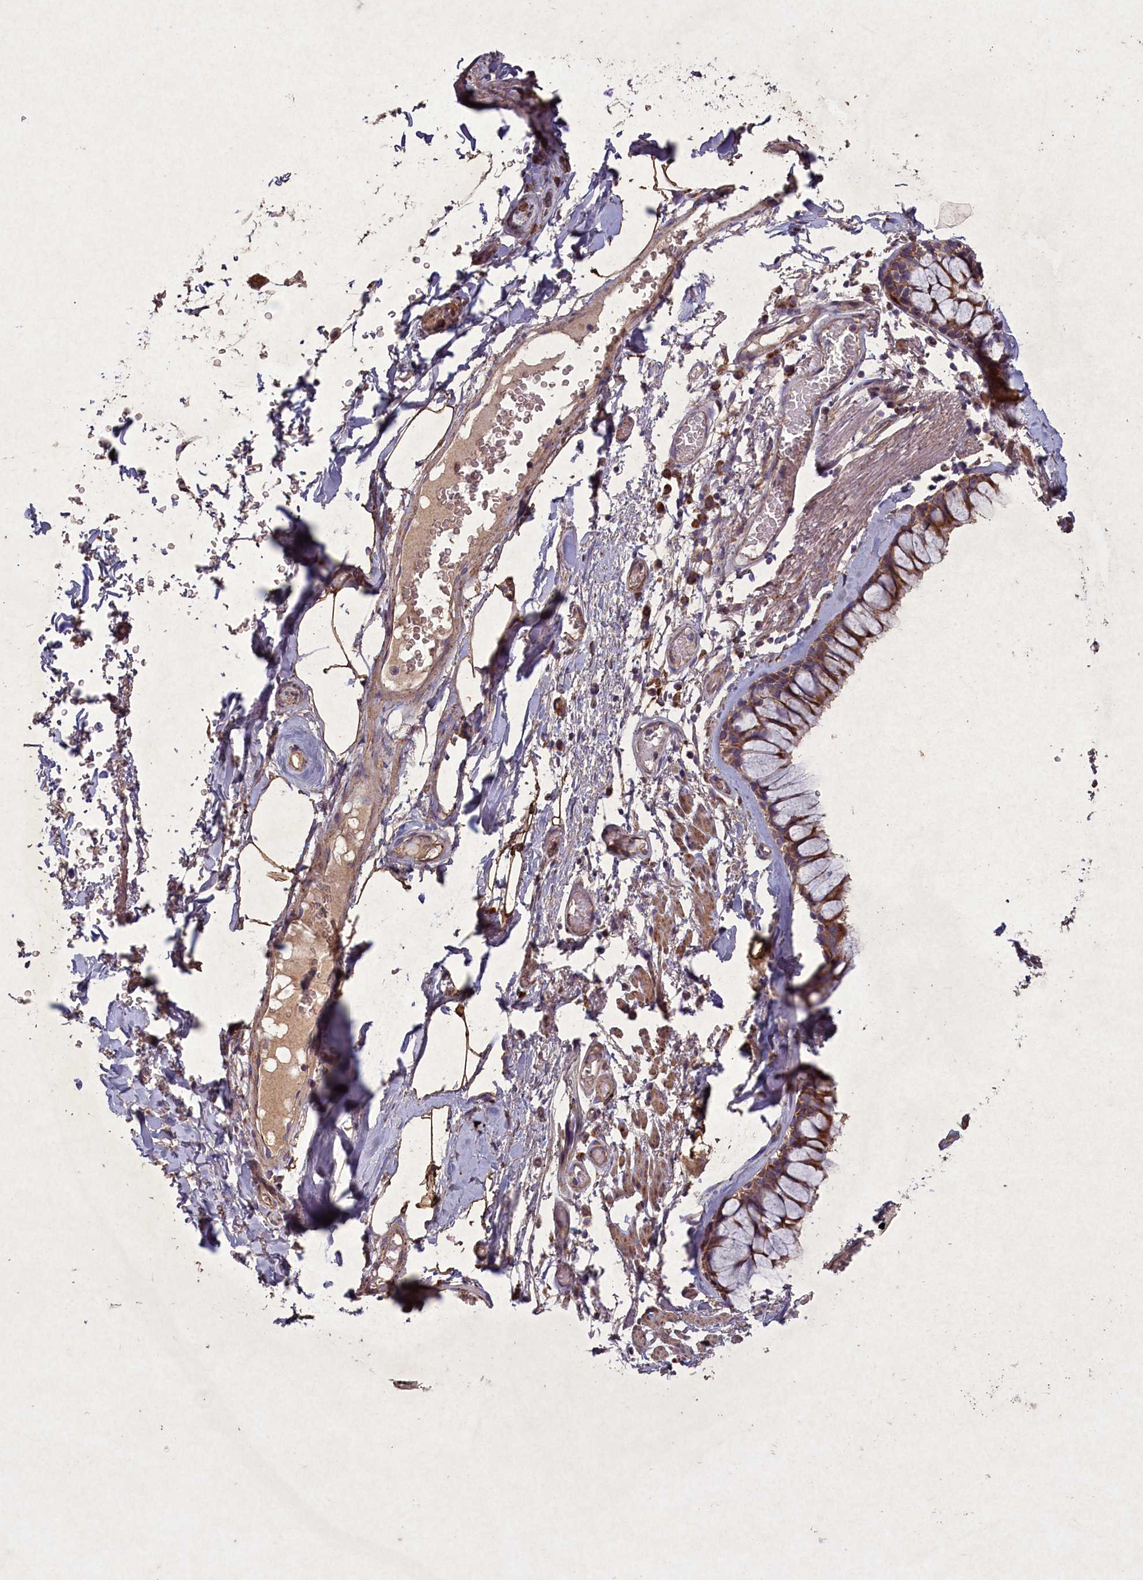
{"staining": {"intensity": "strong", "quantity": ">75%", "location": "cytoplasmic/membranous"}, "tissue": "bronchus", "cell_type": "Respiratory epithelial cells", "image_type": "normal", "snomed": [{"axis": "morphology", "description": "Normal tissue, NOS"}, {"axis": "topography", "description": "Bronchus"}], "caption": "Respiratory epithelial cells demonstrate strong cytoplasmic/membranous expression in about >75% of cells in normal bronchus.", "gene": "CIAO2B", "patient": {"sex": "male", "age": 65}}